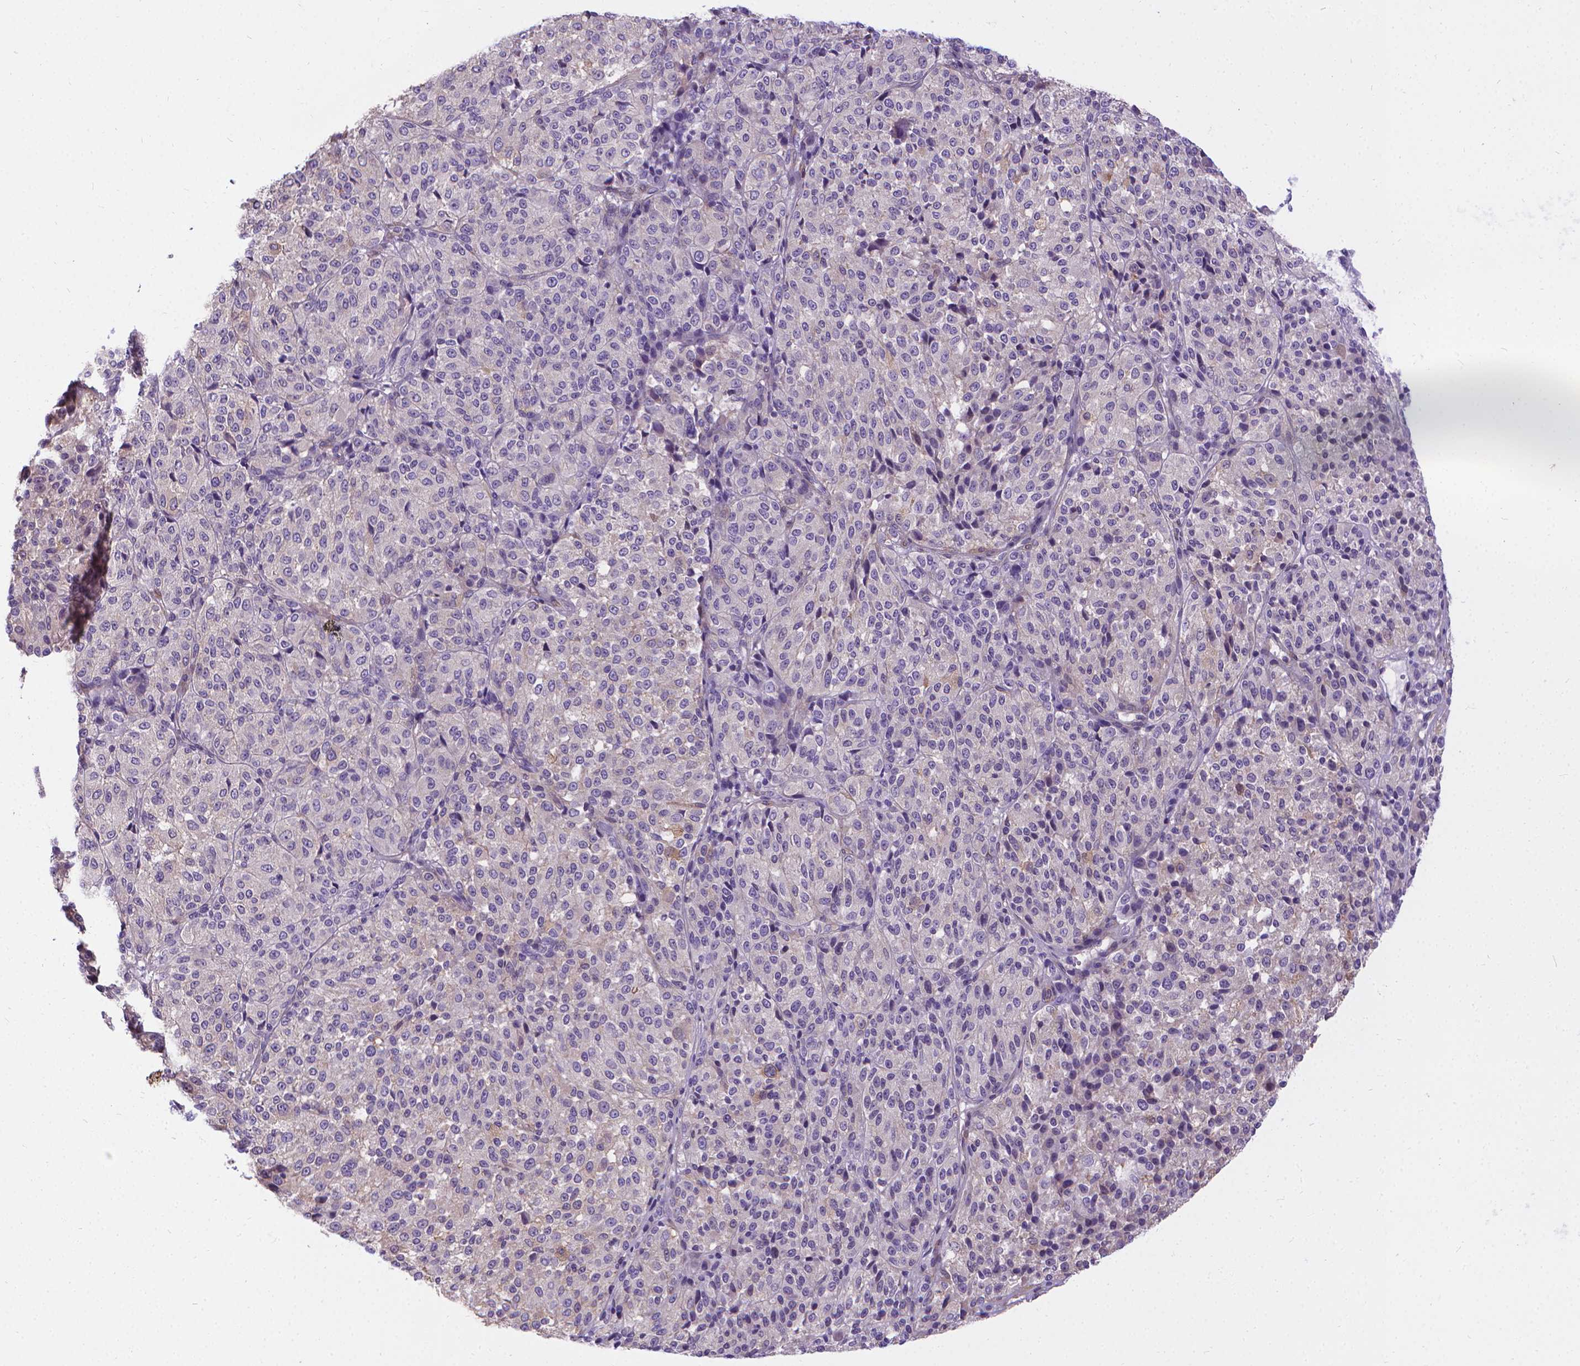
{"staining": {"intensity": "negative", "quantity": "none", "location": "none"}, "tissue": "melanoma", "cell_type": "Tumor cells", "image_type": "cancer", "snomed": [{"axis": "morphology", "description": "Malignant melanoma, Metastatic site"}, {"axis": "topography", "description": "Brain"}], "caption": "Immunohistochemistry of human malignant melanoma (metastatic site) demonstrates no expression in tumor cells.", "gene": "CFAP299", "patient": {"sex": "female", "age": 56}}